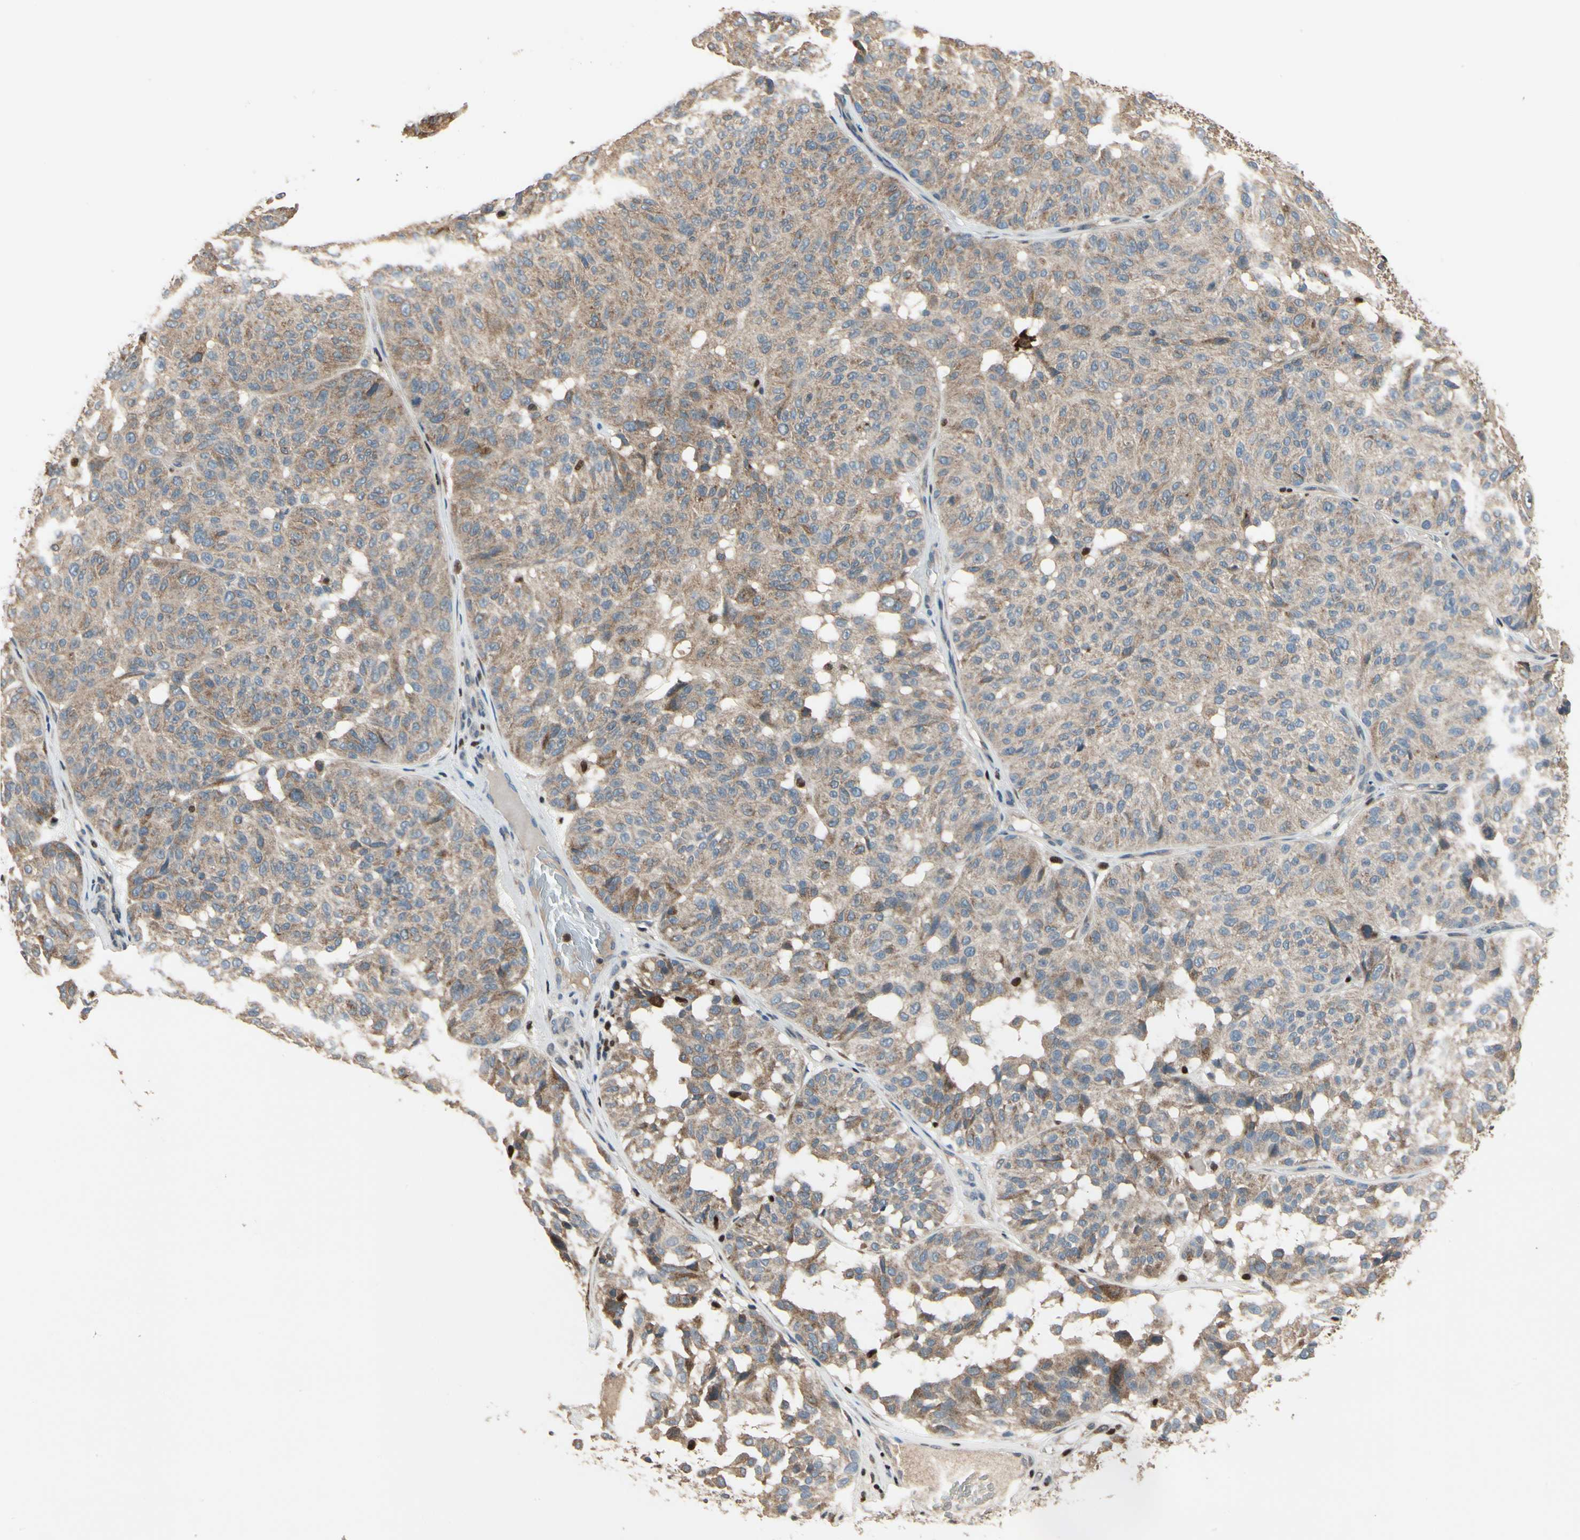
{"staining": {"intensity": "moderate", "quantity": "<25%", "location": "cytoplasmic/membranous"}, "tissue": "melanoma", "cell_type": "Tumor cells", "image_type": "cancer", "snomed": [{"axis": "morphology", "description": "Malignant melanoma, NOS"}, {"axis": "topography", "description": "Skin"}], "caption": "Immunohistochemistry (IHC) image of neoplastic tissue: human melanoma stained using immunohistochemistry (IHC) exhibits low levels of moderate protein expression localized specifically in the cytoplasmic/membranous of tumor cells, appearing as a cytoplasmic/membranous brown color.", "gene": "CGREF1", "patient": {"sex": "female", "age": 46}}